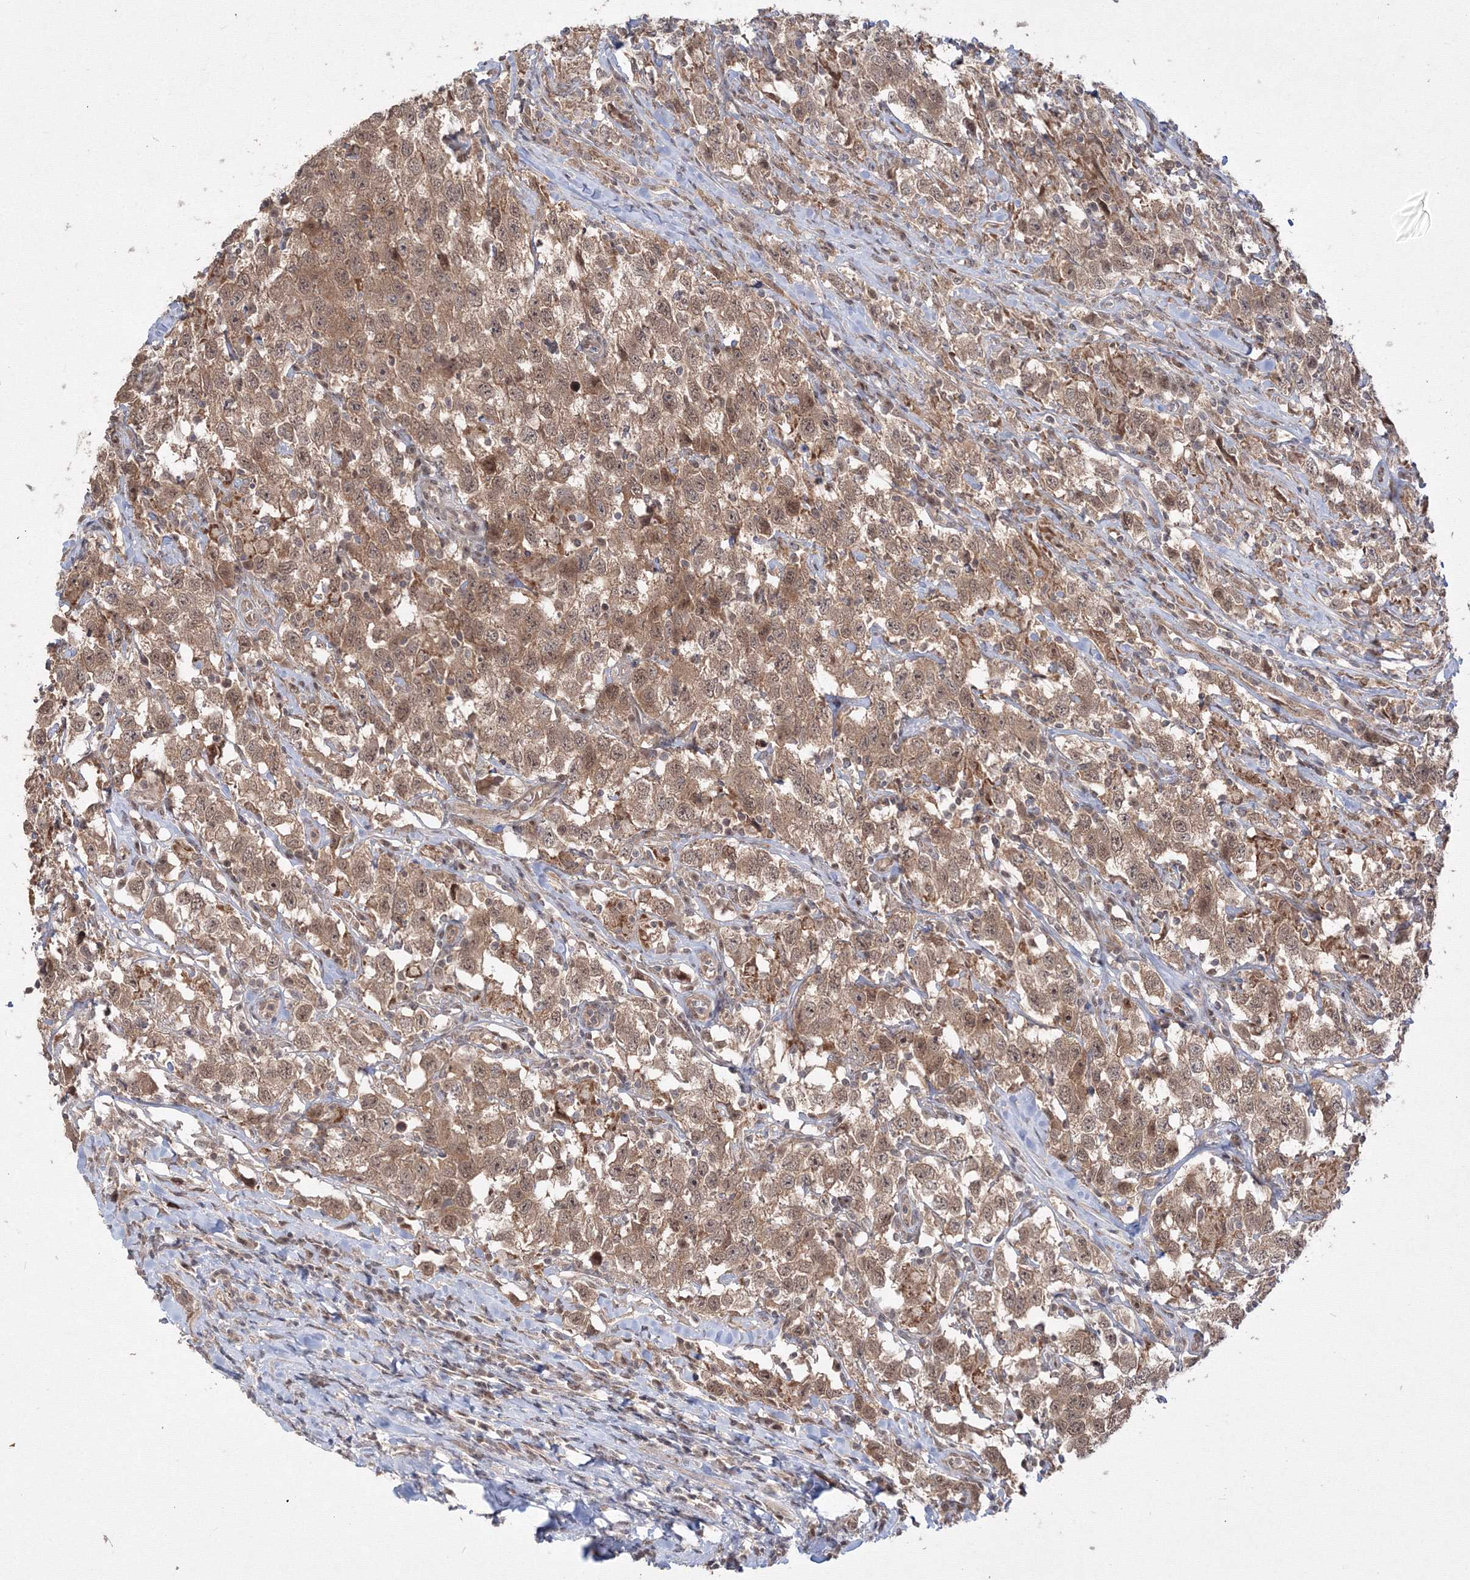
{"staining": {"intensity": "moderate", "quantity": ">75%", "location": "cytoplasmic/membranous,nuclear"}, "tissue": "testis cancer", "cell_type": "Tumor cells", "image_type": "cancer", "snomed": [{"axis": "morphology", "description": "Seminoma, NOS"}, {"axis": "topography", "description": "Testis"}], "caption": "Testis cancer was stained to show a protein in brown. There is medium levels of moderate cytoplasmic/membranous and nuclear staining in about >75% of tumor cells.", "gene": "COPS4", "patient": {"sex": "male", "age": 41}}